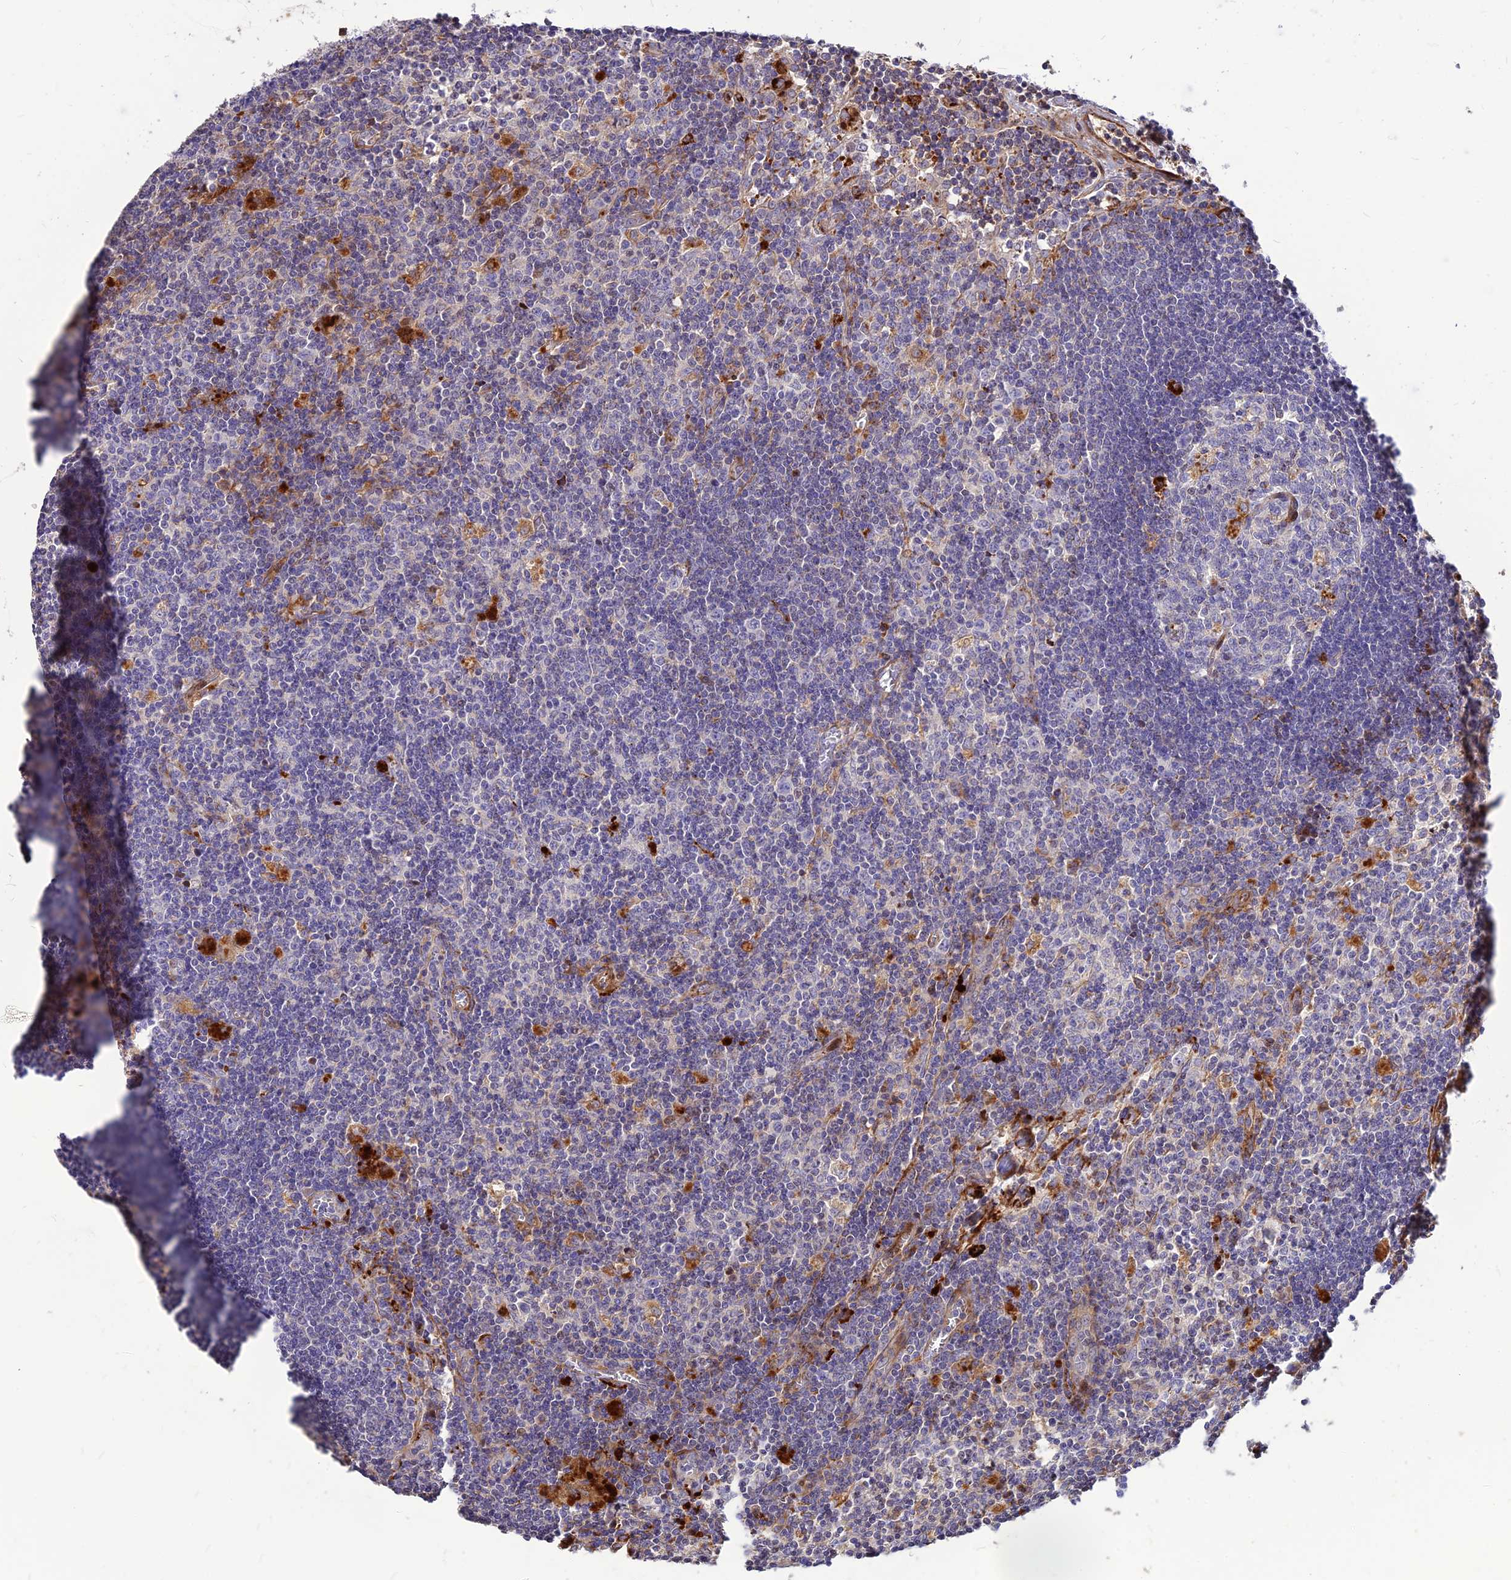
{"staining": {"intensity": "strong", "quantity": "<25%", "location": "cytoplasmic/membranous"}, "tissue": "lymph node", "cell_type": "Germinal center cells", "image_type": "normal", "snomed": [{"axis": "morphology", "description": "Normal tissue, NOS"}, {"axis": "topography", "description": "Lymph node"}], "caption": "Lymph node stained with DAB (3,3'-diaminobenzidine) IHC displays medium levels of strong cytoplasmic/membranous expression in approximately <25% of germinal center cells. (brown staining indicates protein expression, while blue staining denotes nuclei).", "gene": "RIMOC1", "patient": {"sex": "male", "age": 58}}